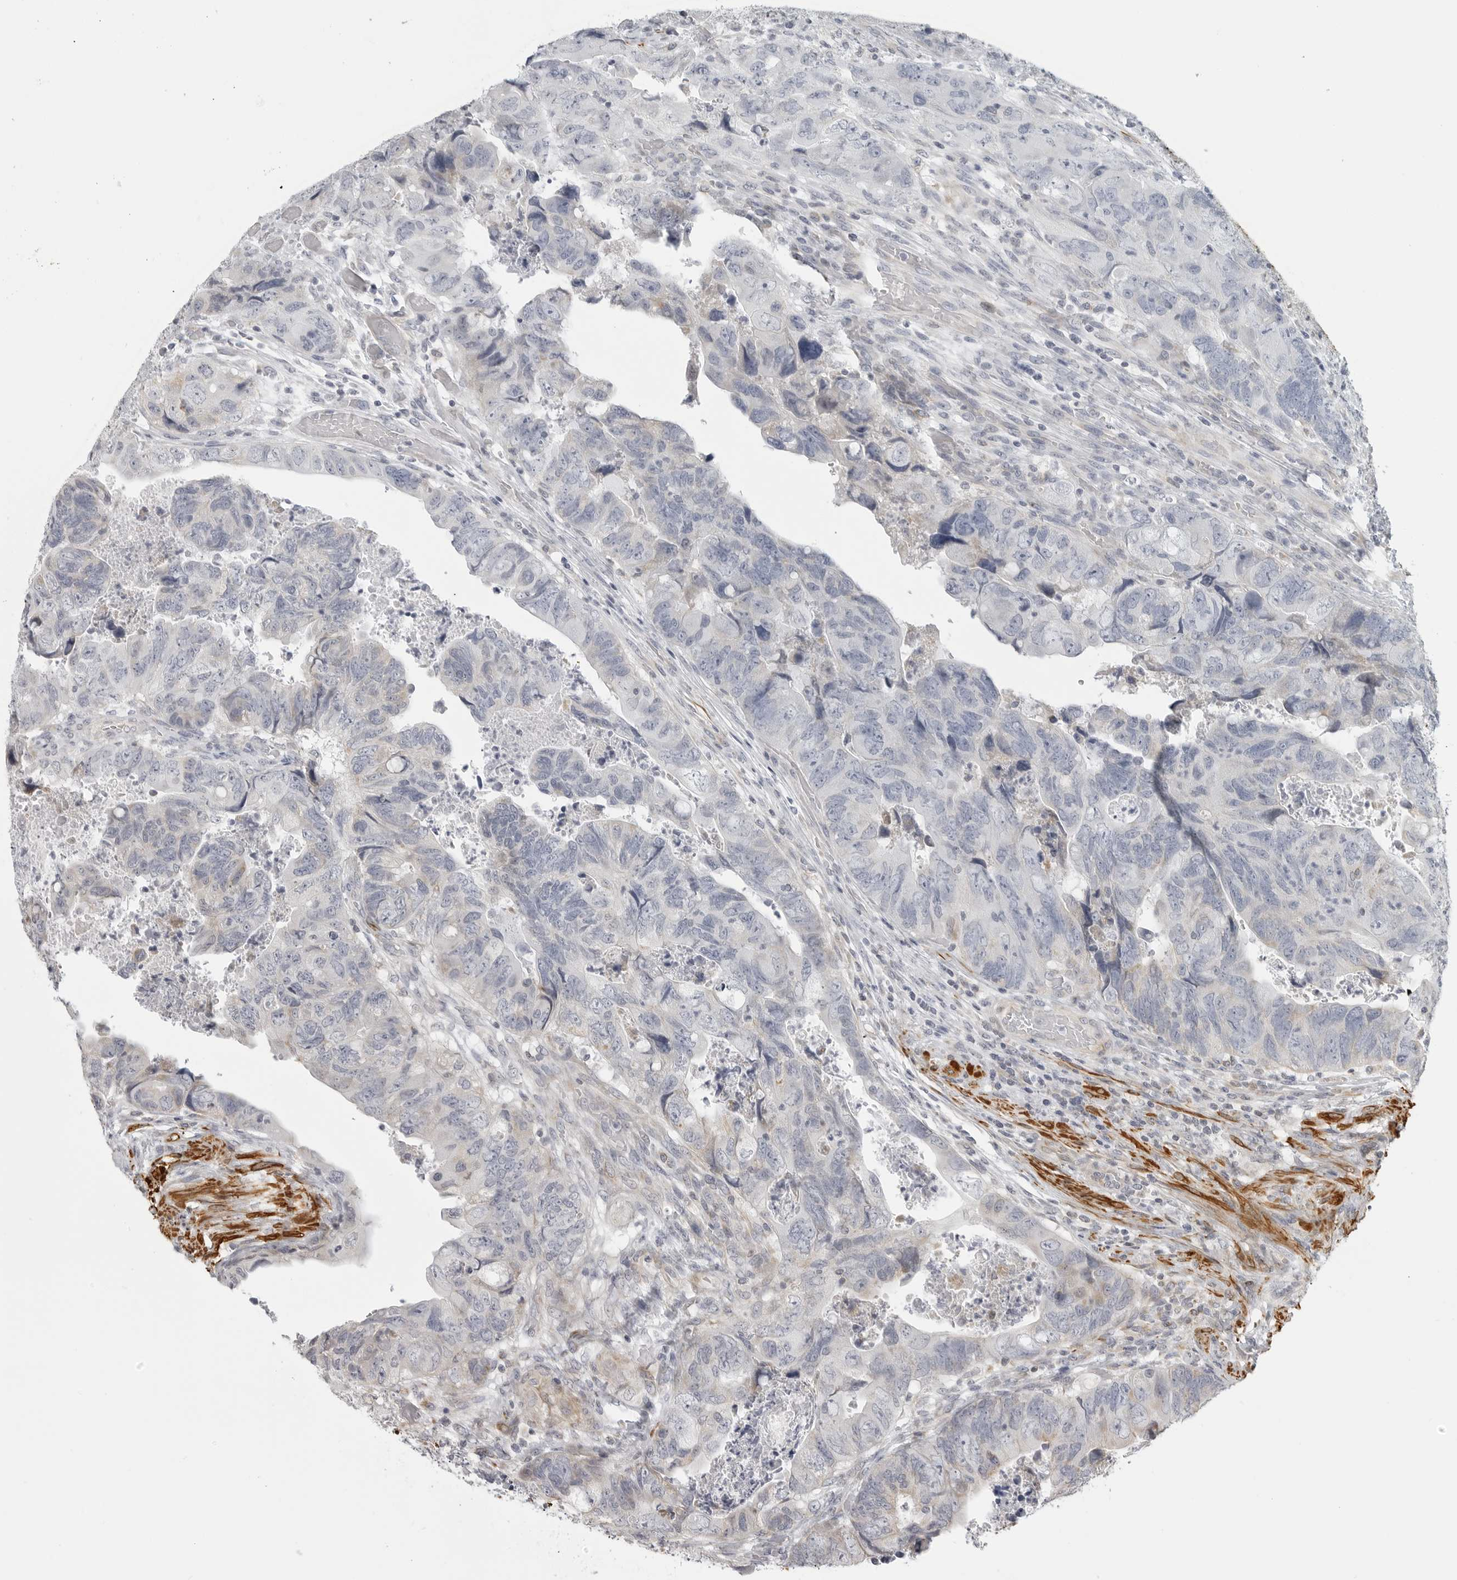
{"staining": {"intensity": "negative", "quantity": "none", "location": "none"}, "tissue": "colorectal cancer", "cell_type": "Tumor cells", "image_type": "cancer", "snomed": [{"axis": "morphology", "description": "Adenocarcinoma, NOS"}, {"axis": "topography", "description": "Rectum"}], "caption": "DAB immunohistochemical staining of human adenocarcinoma (colorectal) reveals no significant positivity in tumor cells.", "gene": "MAP7D1", "patient": {"sex": "male", "age": 63}}